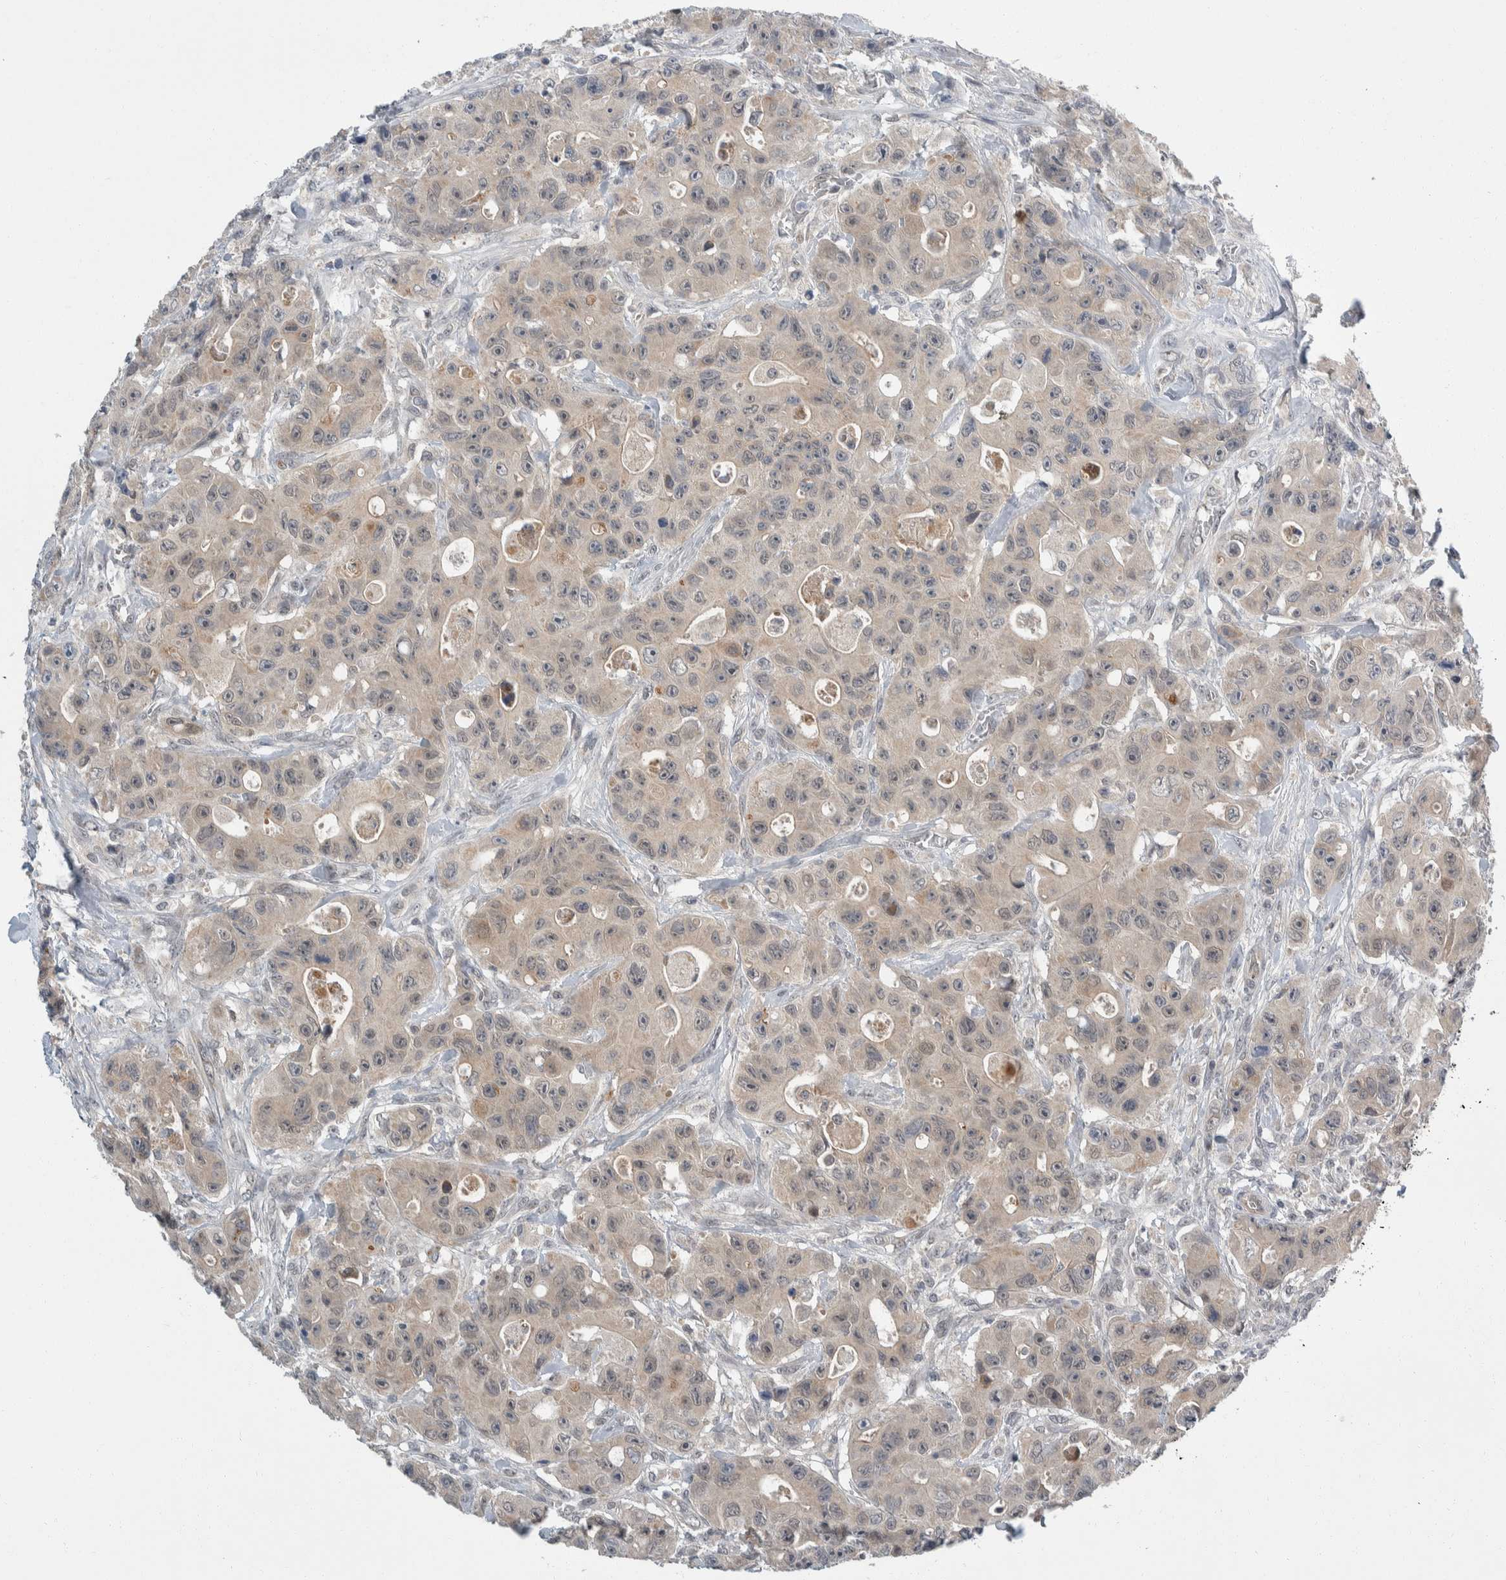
{"staining": {"intensity": "weak", "quantity": "25%-75%", "location": "cytoplasmic/membranous"}, "tissue": "colorectal cancer", "cell_type": "Tumor cells", "image_type": "cancer", "snomed": [{"axis": "morphology", "description": "Adenocarcinoma, NOS"}, {"axis": "topography", "description": "Colon"}], "caption": "IHC staining of colorectal cancer, which shows low levels of weak cytoplasmic/membranous staining in approximately 25%-75% of tumor cells indicating weak cytoplasmic/membranous protein expression. The staining was performed using DAB (3,3'-diaminobenzidine) (brown) for protein detection and nuclei were counterstained in hematoxylin (blue).", "gene": "SHPK", "patient": {"sex": "female", "age": 46}}